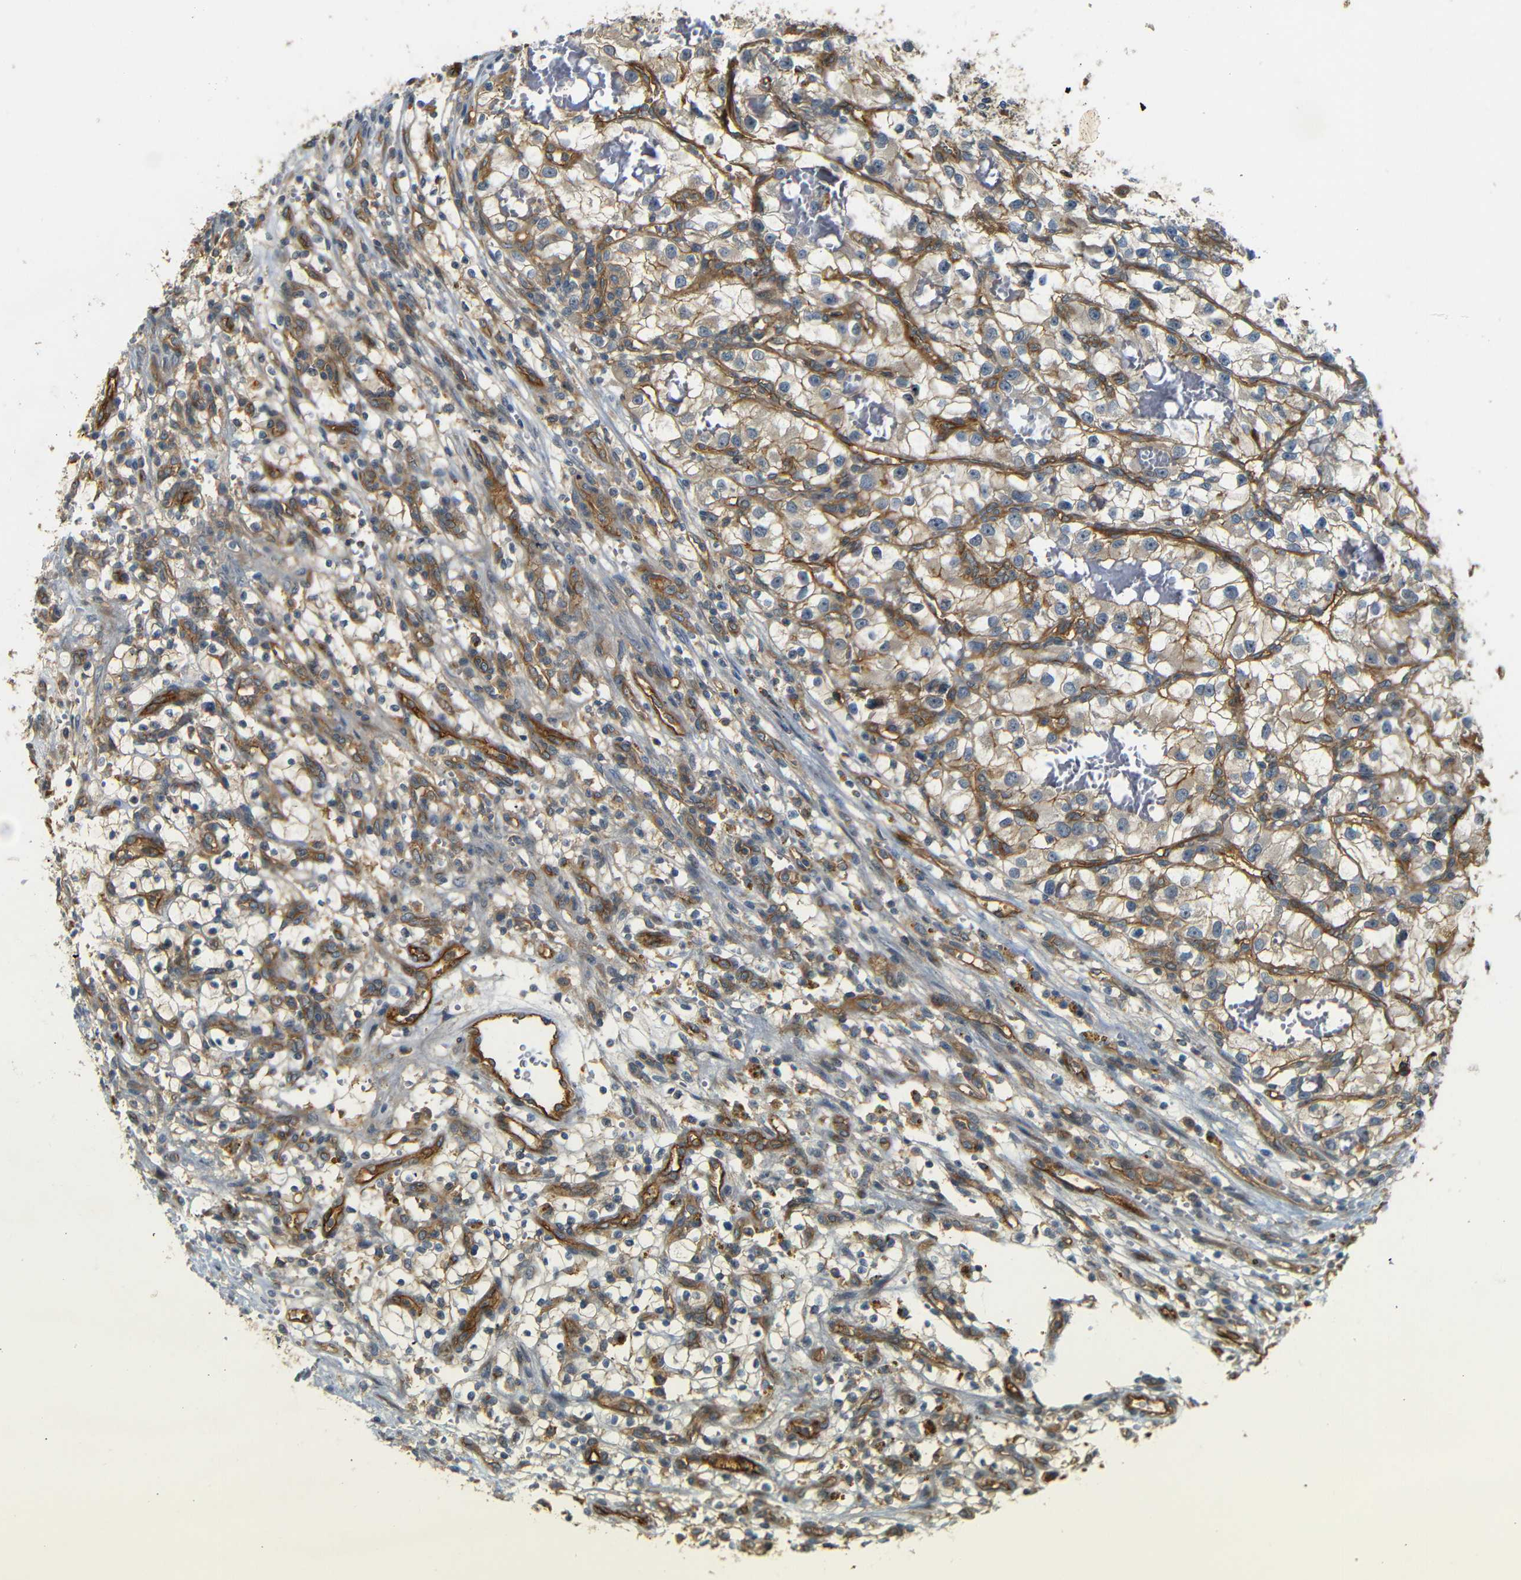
{"staining": {"intensity": "weak", "quantity": "25%-75%", "location": "cytoplasmic/membranous"}, "tissue": "renal cancer", "cell_type": "Tumor cells", "image_type": "cancer", "snomed": [{"axis": "morphology", "description": "Adenocarcinoma, NOS"}, {"axis": "topography", "description": "Kidney"}], "caption": "Adenocarcinoma (renal) stained with immunohistochemistry exhibits weak cytoplasmic/membranous expression in approximately 25%-75% of tumor cells.", "gene": "RELL1", "patient": {"sex": "female", "age": 57}}